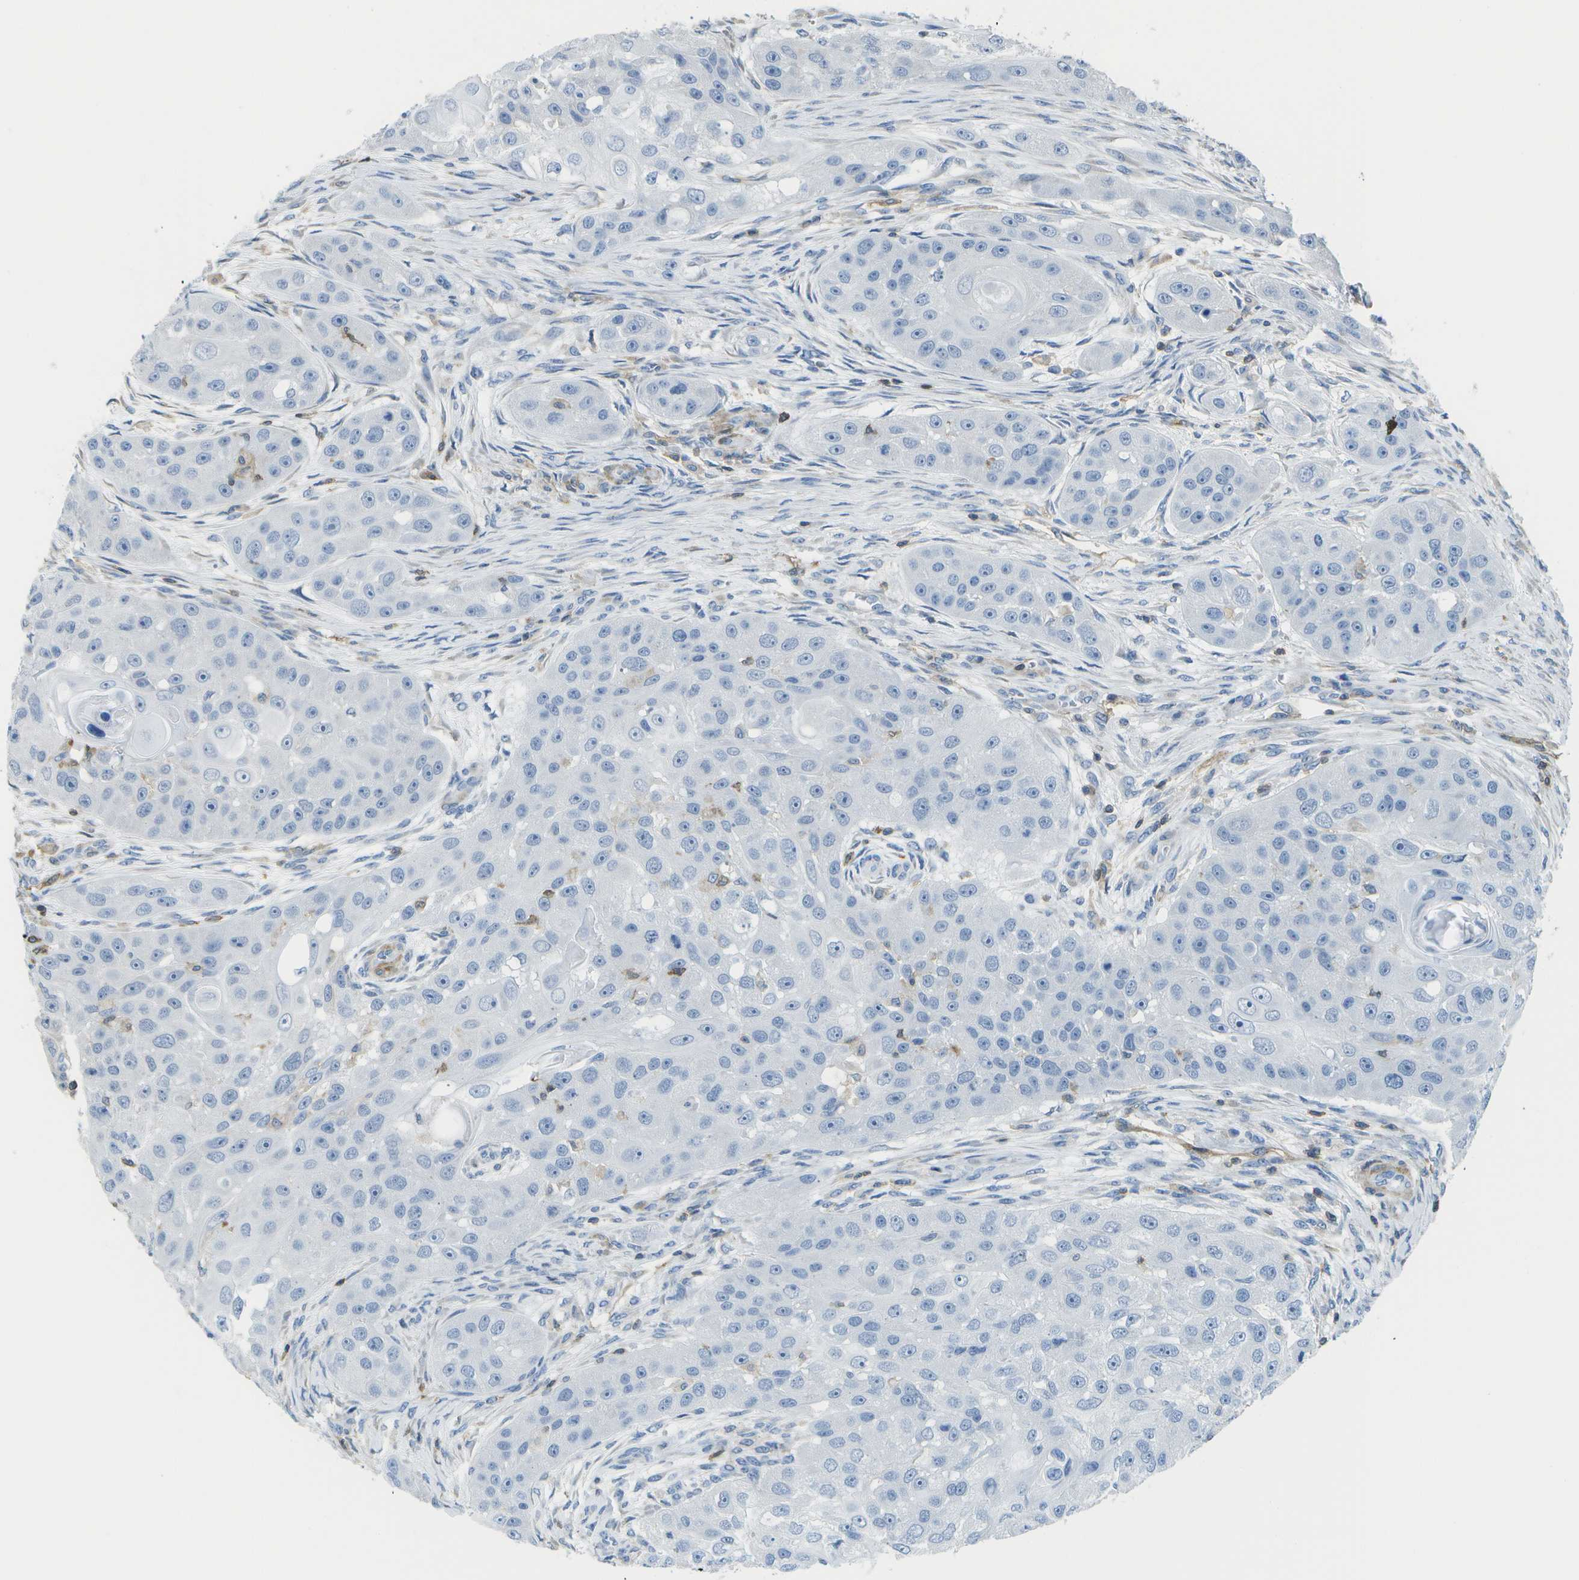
{"staining": {"intensity": "negative", "quantity": "none", "location": "none"}, "tissue": "head and neck cancer", "cell_type": "Tumor cells", "image_type": "cancer", "snomed": [{"axis": "morphology", "description": "Normal tissue, NOS"}, {"axis": "morphology", "description": "Squamous cell carcinoma, NOS"}, {"axis": "topography", "description": "Skeletal muscle"}, {"axis": "topography", "description": "Head-Neck"}], "caption": "High magnification brightfield microscopy of head and neck squamous cell carcinoma stained with DAB (3,3'-diaminobenzidine) (brown) and counterstained with hematoxylin (blue): tumor cells show no significant staining.", "gene": "RCSD1", "patient": {"sex": "male", "age": 51}}